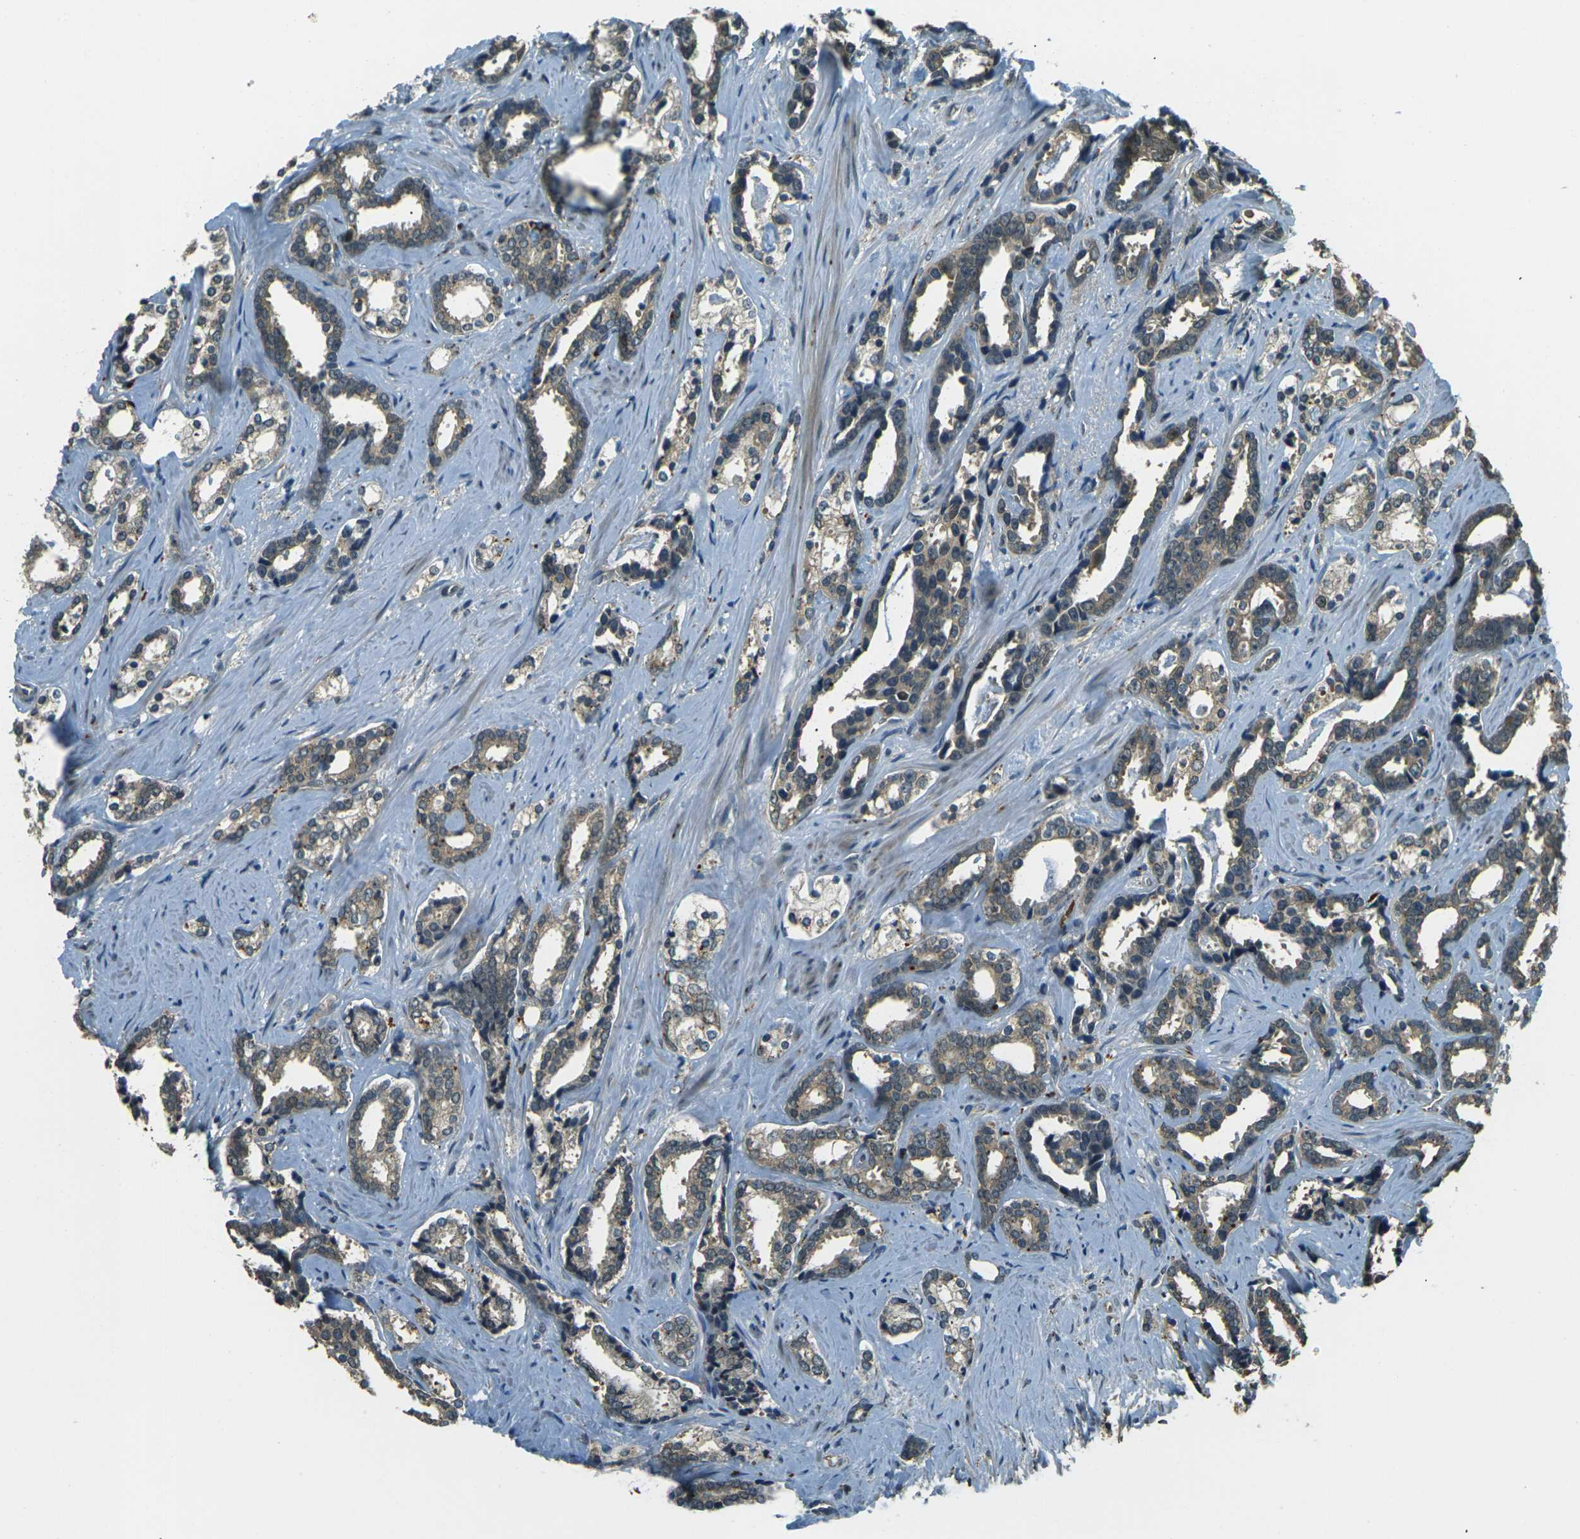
{"staining": {"intensity": "weak", "quantity": ">75%", "location": "cytoplasmic/membranous"}, "tissue": "prostate cancer", "cell_type": "Tumor cells", "image_type": "cancer", "snomed": [{"axis": "morphology", "description": "Adenocarcinoma, High grade"}, {"axis": "topography", "description": "Prostate"}], "caption": "Immunohistochemical staining of human prostate cancer exhibits weak cytoplasmic/membranous protein staining in about >75% of tumor cells.", "gene": "TOR1A", "patient": {"sex": "male", "age": 67}}